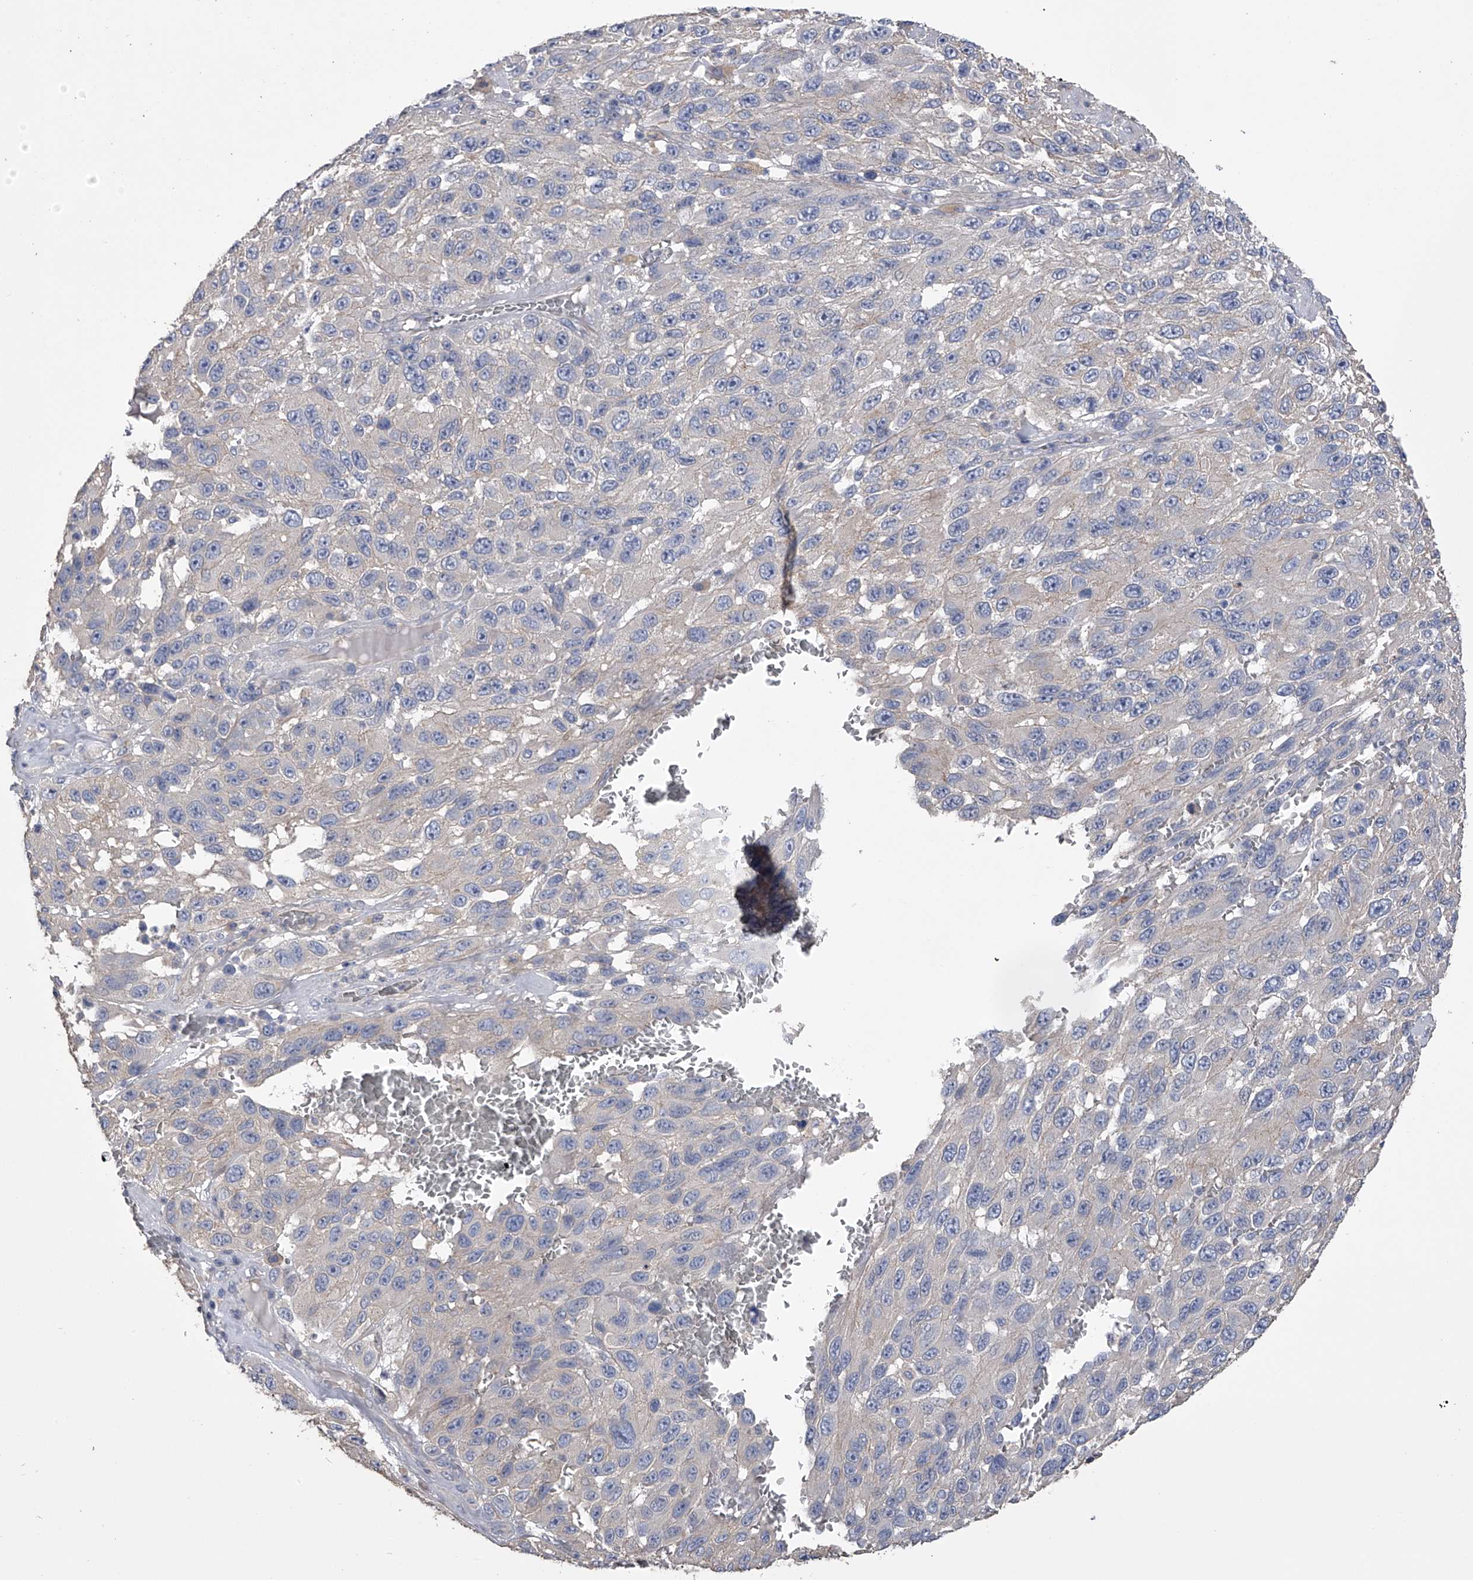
{"staining": {"intensity": "negative", "quantity": "none", "location": "none"}, "tissue": "melanoma", "cell_type": "Tumor cells", "image_type": "cancer", "snomed": [{"axis": "morphology", "description": "Malignant melanoma, NOS"}, {"axis": "topography", "description": "Skin"}], "caption": "Malignant melanoma was stained to show a protein in brown. There is no significant staining in tumor cells. Nuclei are stained in blue.", "gene": "ZNF343", "patient": {"sex": "female", "age": 96}}